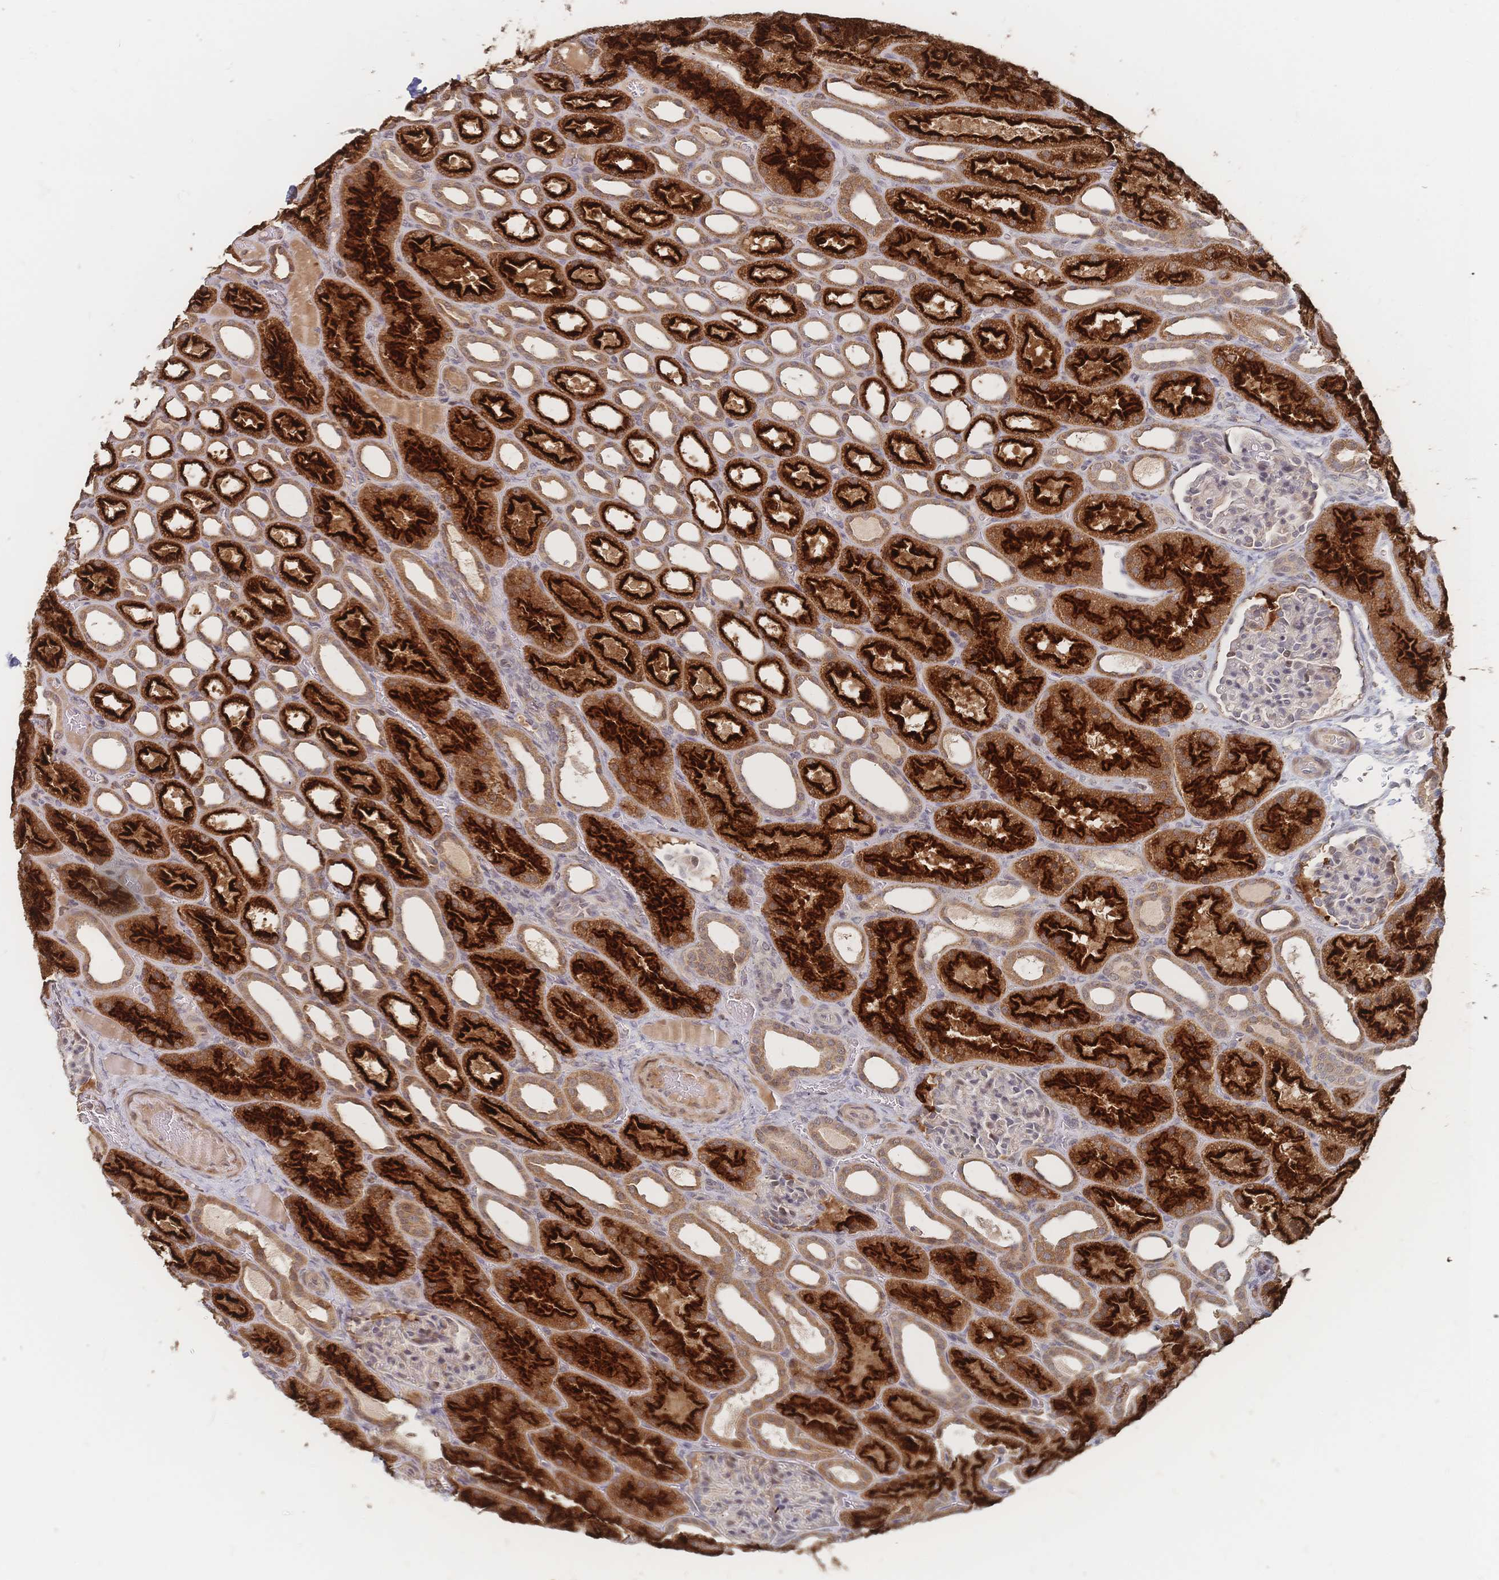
{"staining": {"intensity": "negative", "quantity": "none", "location": "none"}, "tissue": "kidney", "cell_type": "Cells in glomeruli", "image_type": "normal", "snomed": [{"axis": "morphology", "description": "Normal tissue, NOS"}, {"axis": "topography", "description": "Kidney"}], "caption": "A high-resolution histopathology image shows immunohistochemistry (IHC) staining of unremarkable kidney, which demonstrates no significant positivity in cells in glomeruli. The staining is performed using DAB (3,3'-diaminobenzidine) brown chromogen with nuclei counter-stained in using hematoxylin.", "gene": "LRP5", "patient": {"sex": "male", "age": 2}}